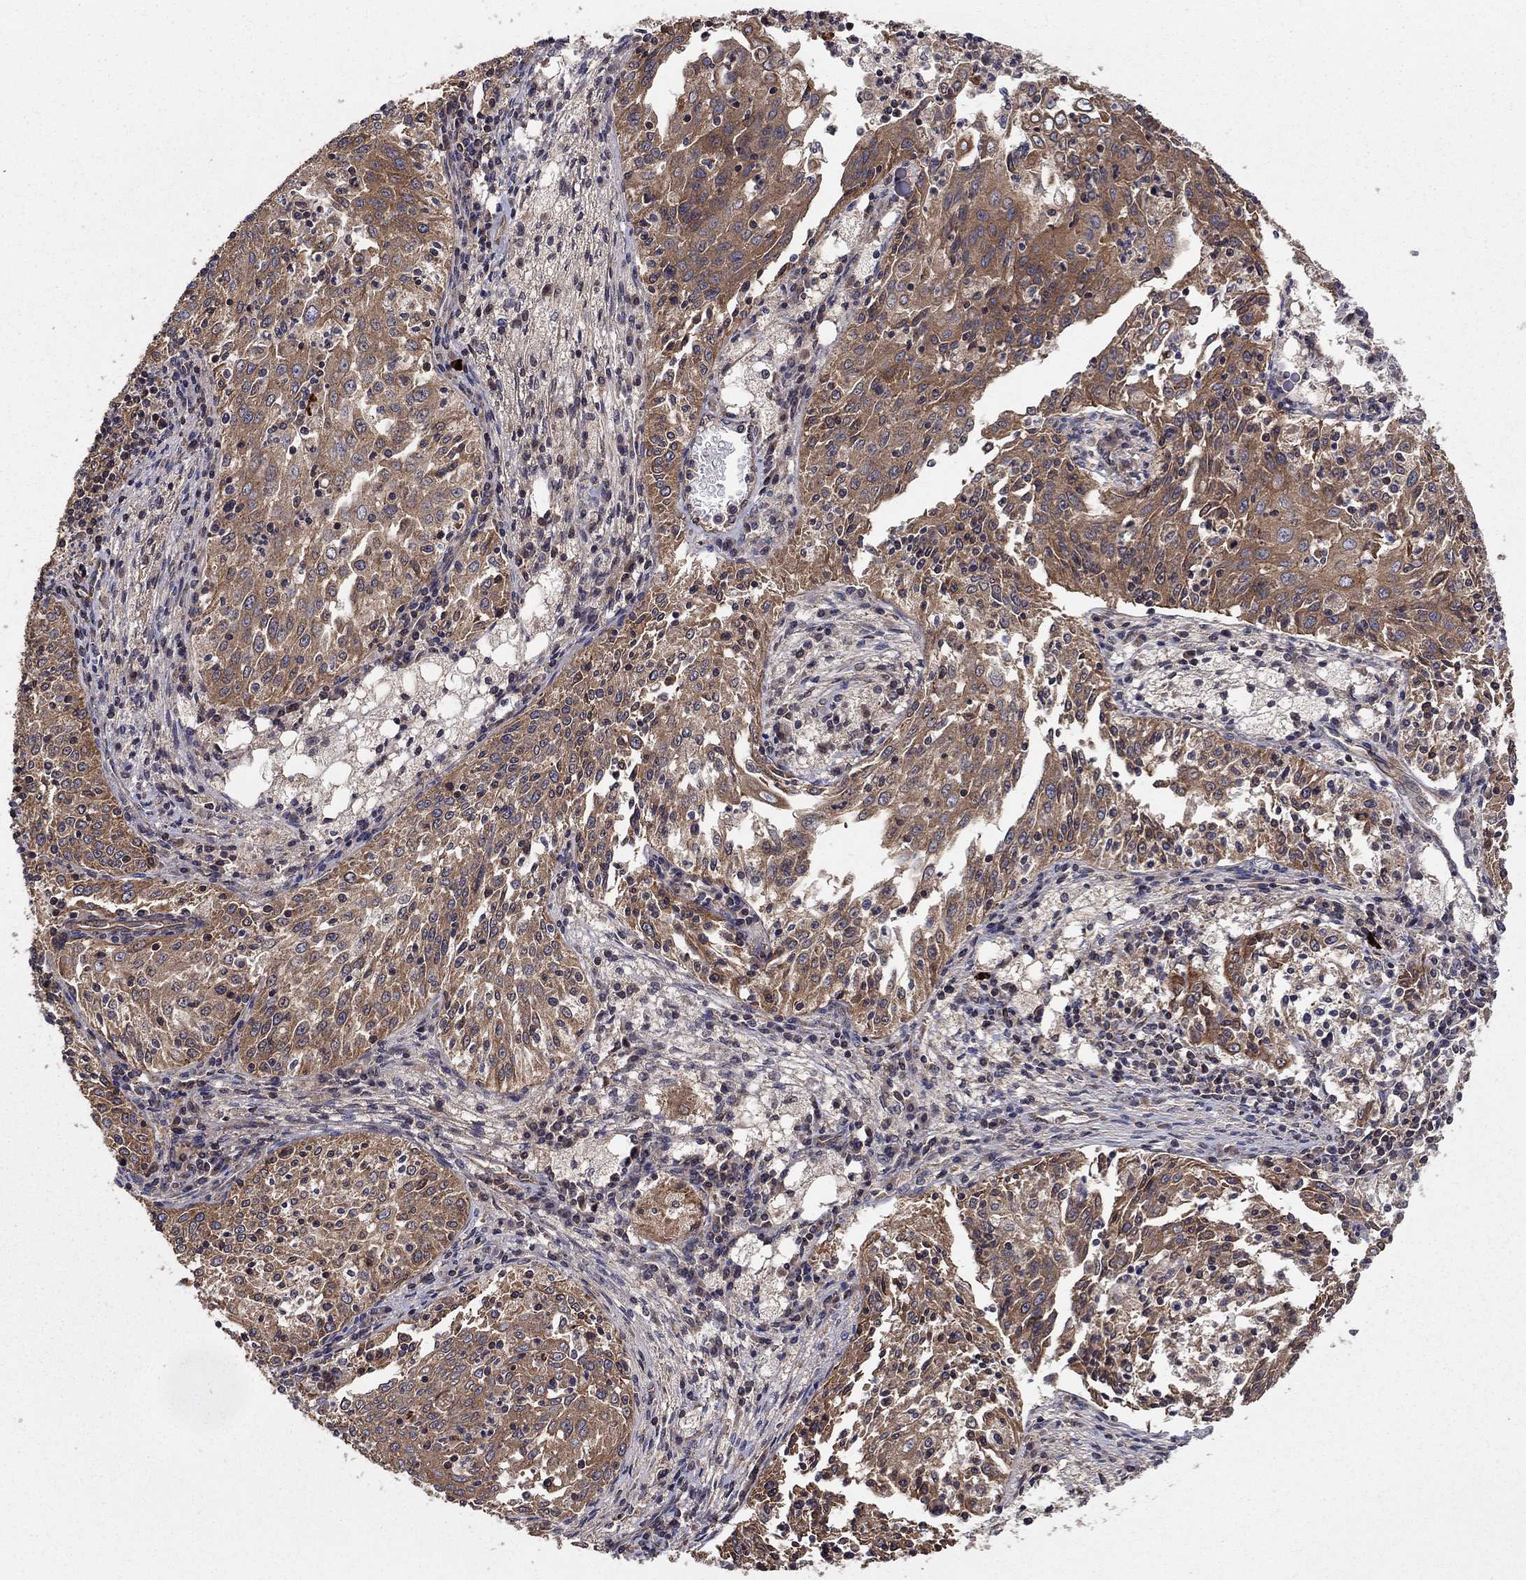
{"staining": {"intensity": "strong", "quantity": "25%-75%", "location": "cytoplasmic/membranous"}, "tissue": "cervical cancer", "cell_type": "Tumor cells", "image_type": "cancer", "snomed": [{"axis": "morphology", "description": "Squamous cell carcinoma, NOS"}, {"axis": "topography", "description": "Cervix"}], "caption": "Brown immunohistochemical staining in human squamous cell carcinoma (cervical) exhibits strong cytoplasmic/membranous staining in approximately 25%-75% of tumor cells. (Brightfield microscopy of DAB IHC at high magnification).", "gene": "BMERB1", "patient": {"sex": "female", "age": 41}}